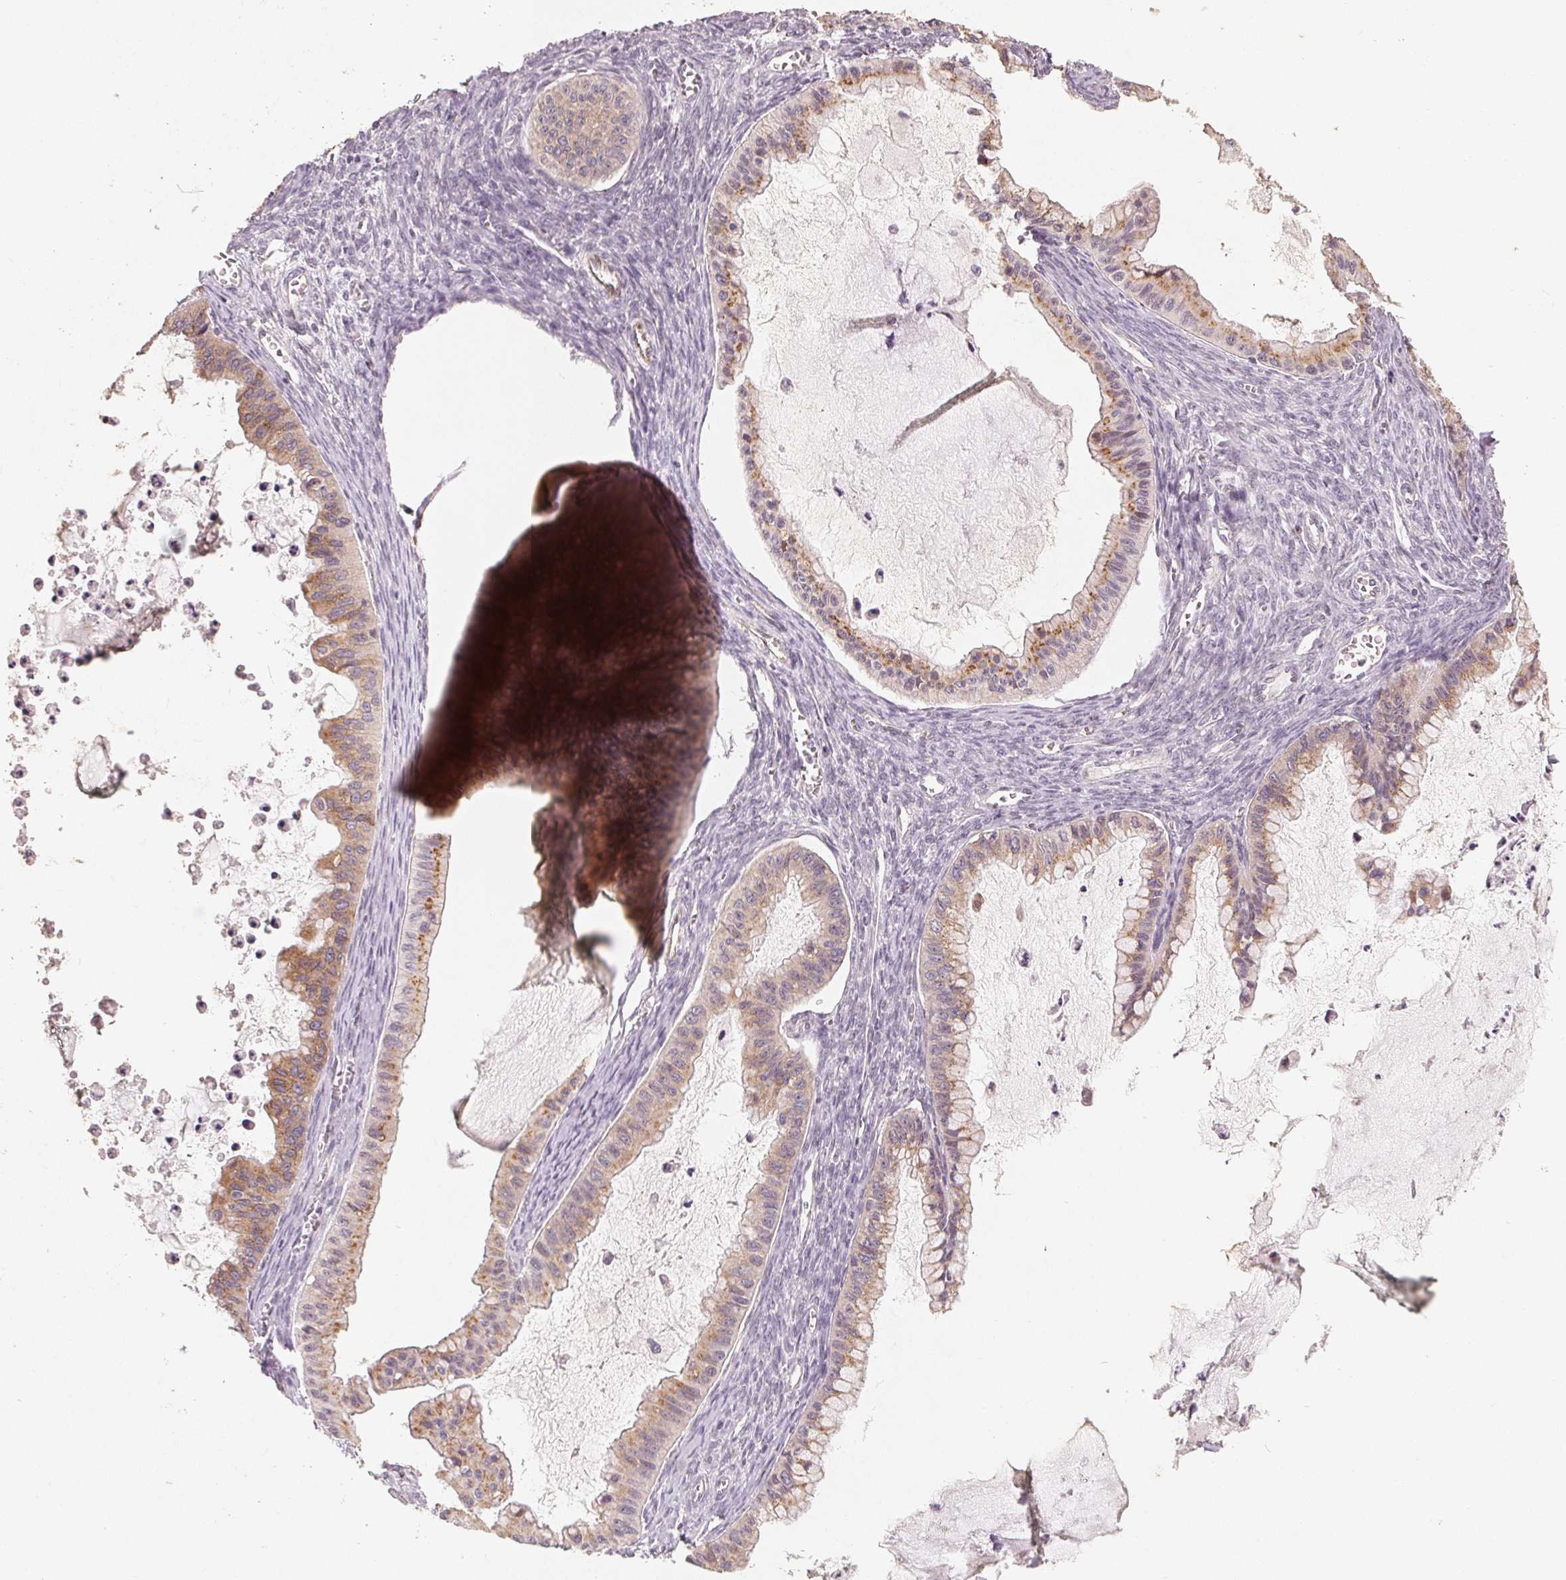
{"staining": {"intensity": "moderate", "quantity": "25%-75%", "location": "cytoplasmic/membranous"}, "tissue": "ovarian cancer", "cell_type": "Tumor cells", "image_type": "cancer", "snomed": [{"axis": "morphology", "description": "Cystadenocarcinoma, mucinous, NOS"}, {"axis": "topography", "description": "Ovary"}], "caption": "About 25%-75% of tumor cells in human ovarian cancer demonstrate moderate cytoplasmic/membranous protein positivity as visualized by brown immunohistochemical staining.", "gene": "TMSB15B", "patient": {"sex": "female", "age": 72}}